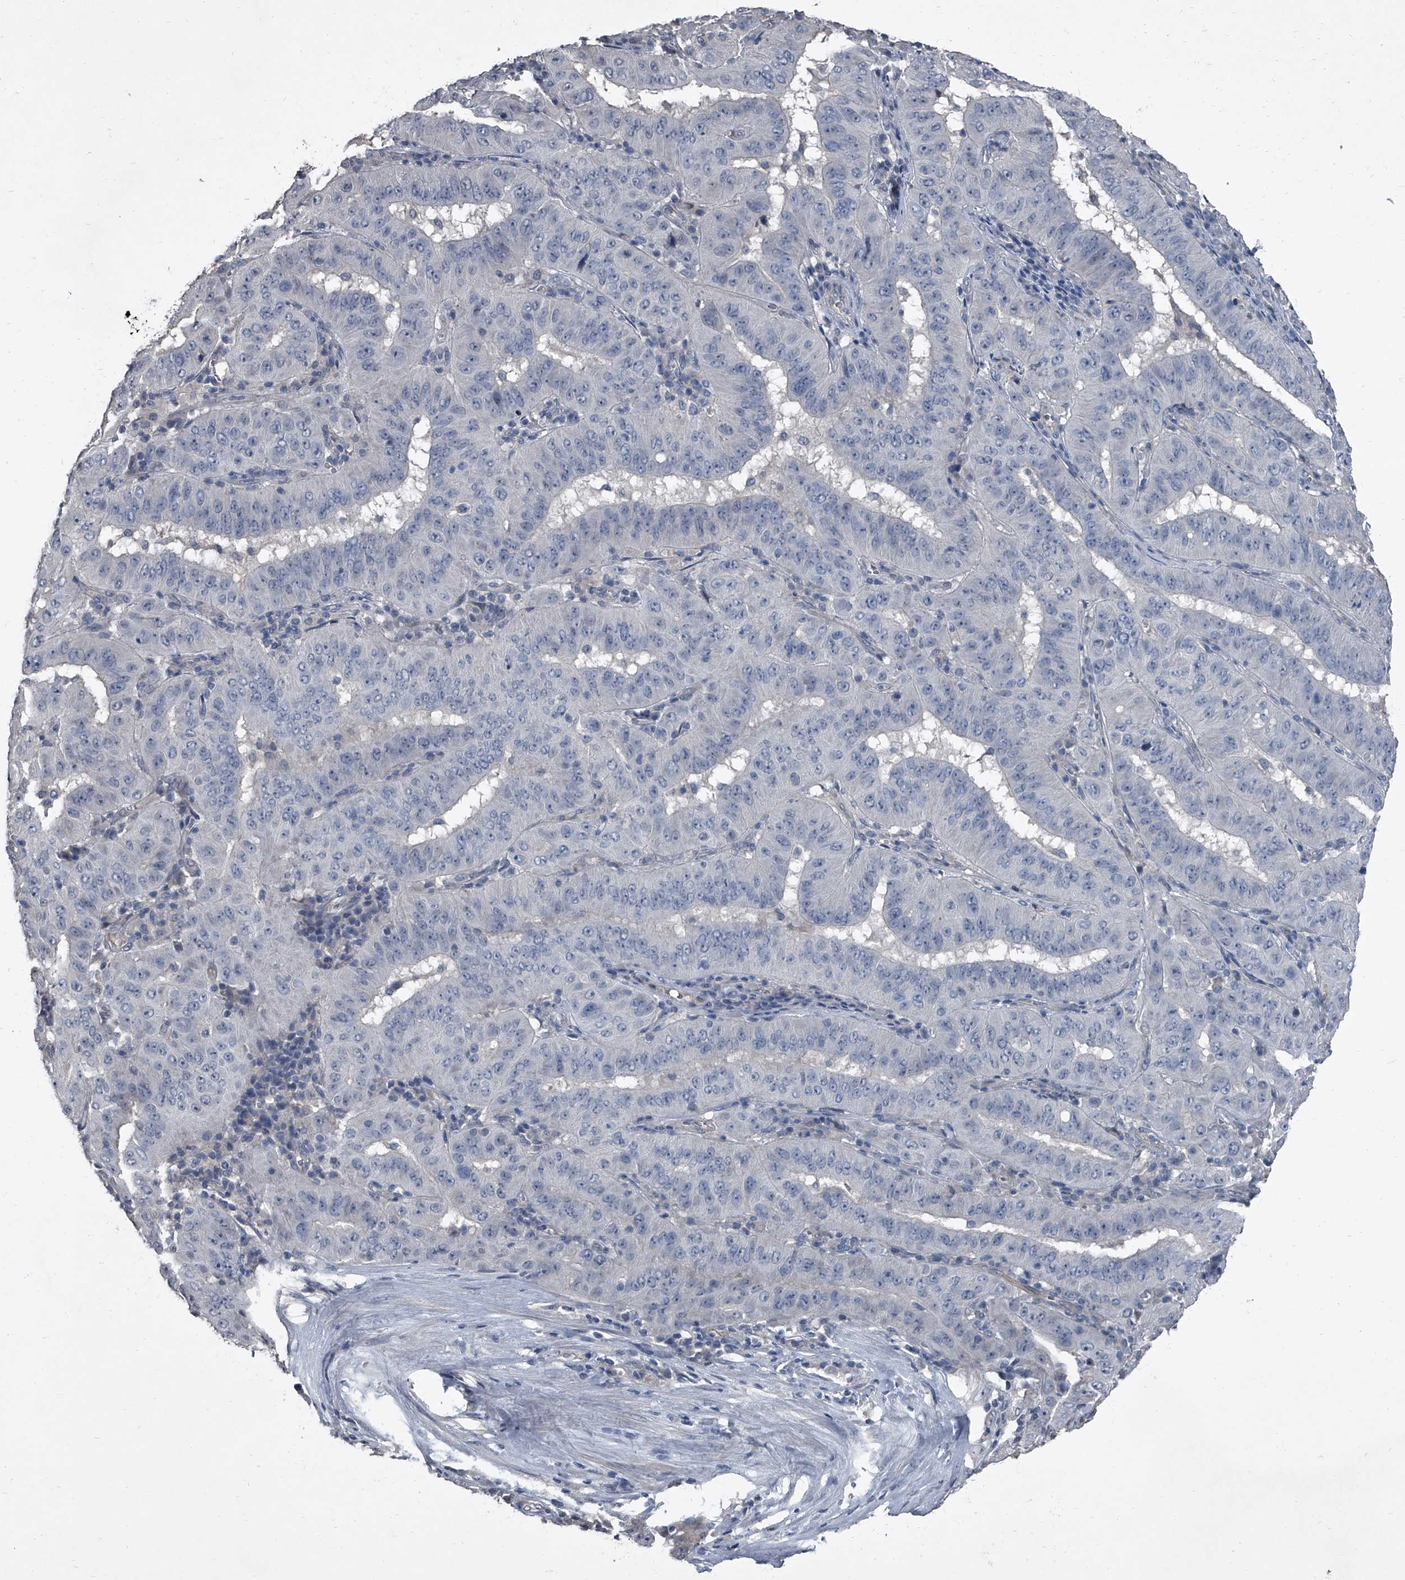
{"staining": {"intensity": "negative", "quantity": "none", "location": "none"}, "tissue": "pancreatic cancer", "cell_type": "Tumor cells", "image_type": "cancer", "snomed": [{"axis": "morphology", "description": "Adenocarcinoma, NOS"}, {"axis": "topography", "description": "Pancreas"}], "caption": "An image of human adenocarcinoma (pancreatic) is negative for staining in tumor cells.", "gene": "HEPHL1", "patient": {"sex": "male", "age": 63}}